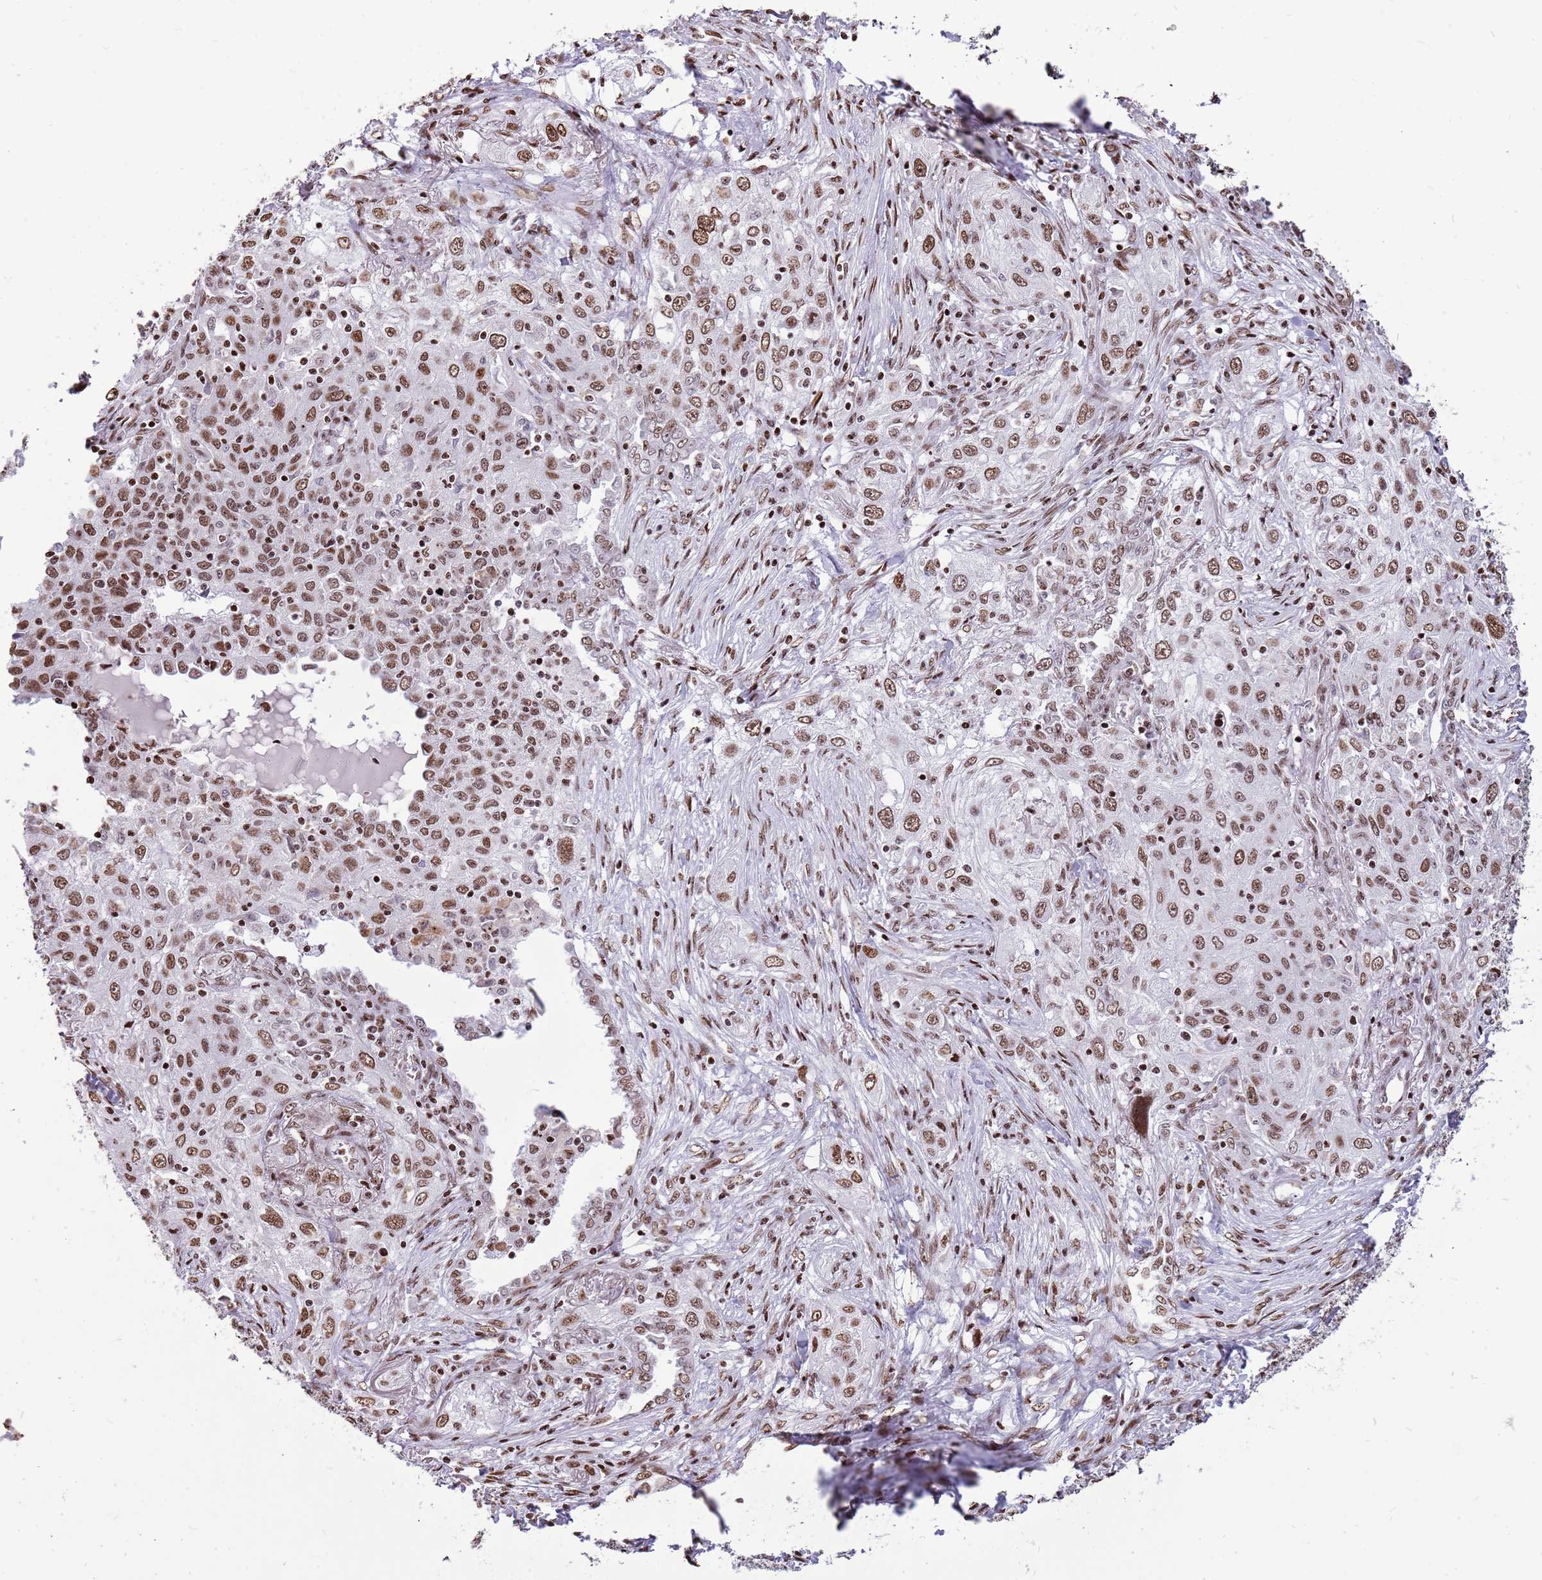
{"staining": {"intensity": "moderate", "quantity": ">75%", "location": "nuclear"}, "tissue": "lung cancer", "cell_type": "Tumor cells", "image_type": "cancer", "snomed": [{"axis": "morphology", "description": "Squamous cell carcinoma, NOS"}, {"axis": "topography", "description": "Lung"}], "caption": "Immunohistochemical staining of lung squamous cell carcinoma reveals moderate nuclear protein positivity in approximately >75% of tumor cells. The staining was performed using DAB (3,3'-diaminobenzidine) to visualize the protein expression in brown, while the nuclei were stained in blue with hematoxylin (Magnification: 20x).", "gene": "WASHC4", "patient": {"sex": "female", "age": 69}}